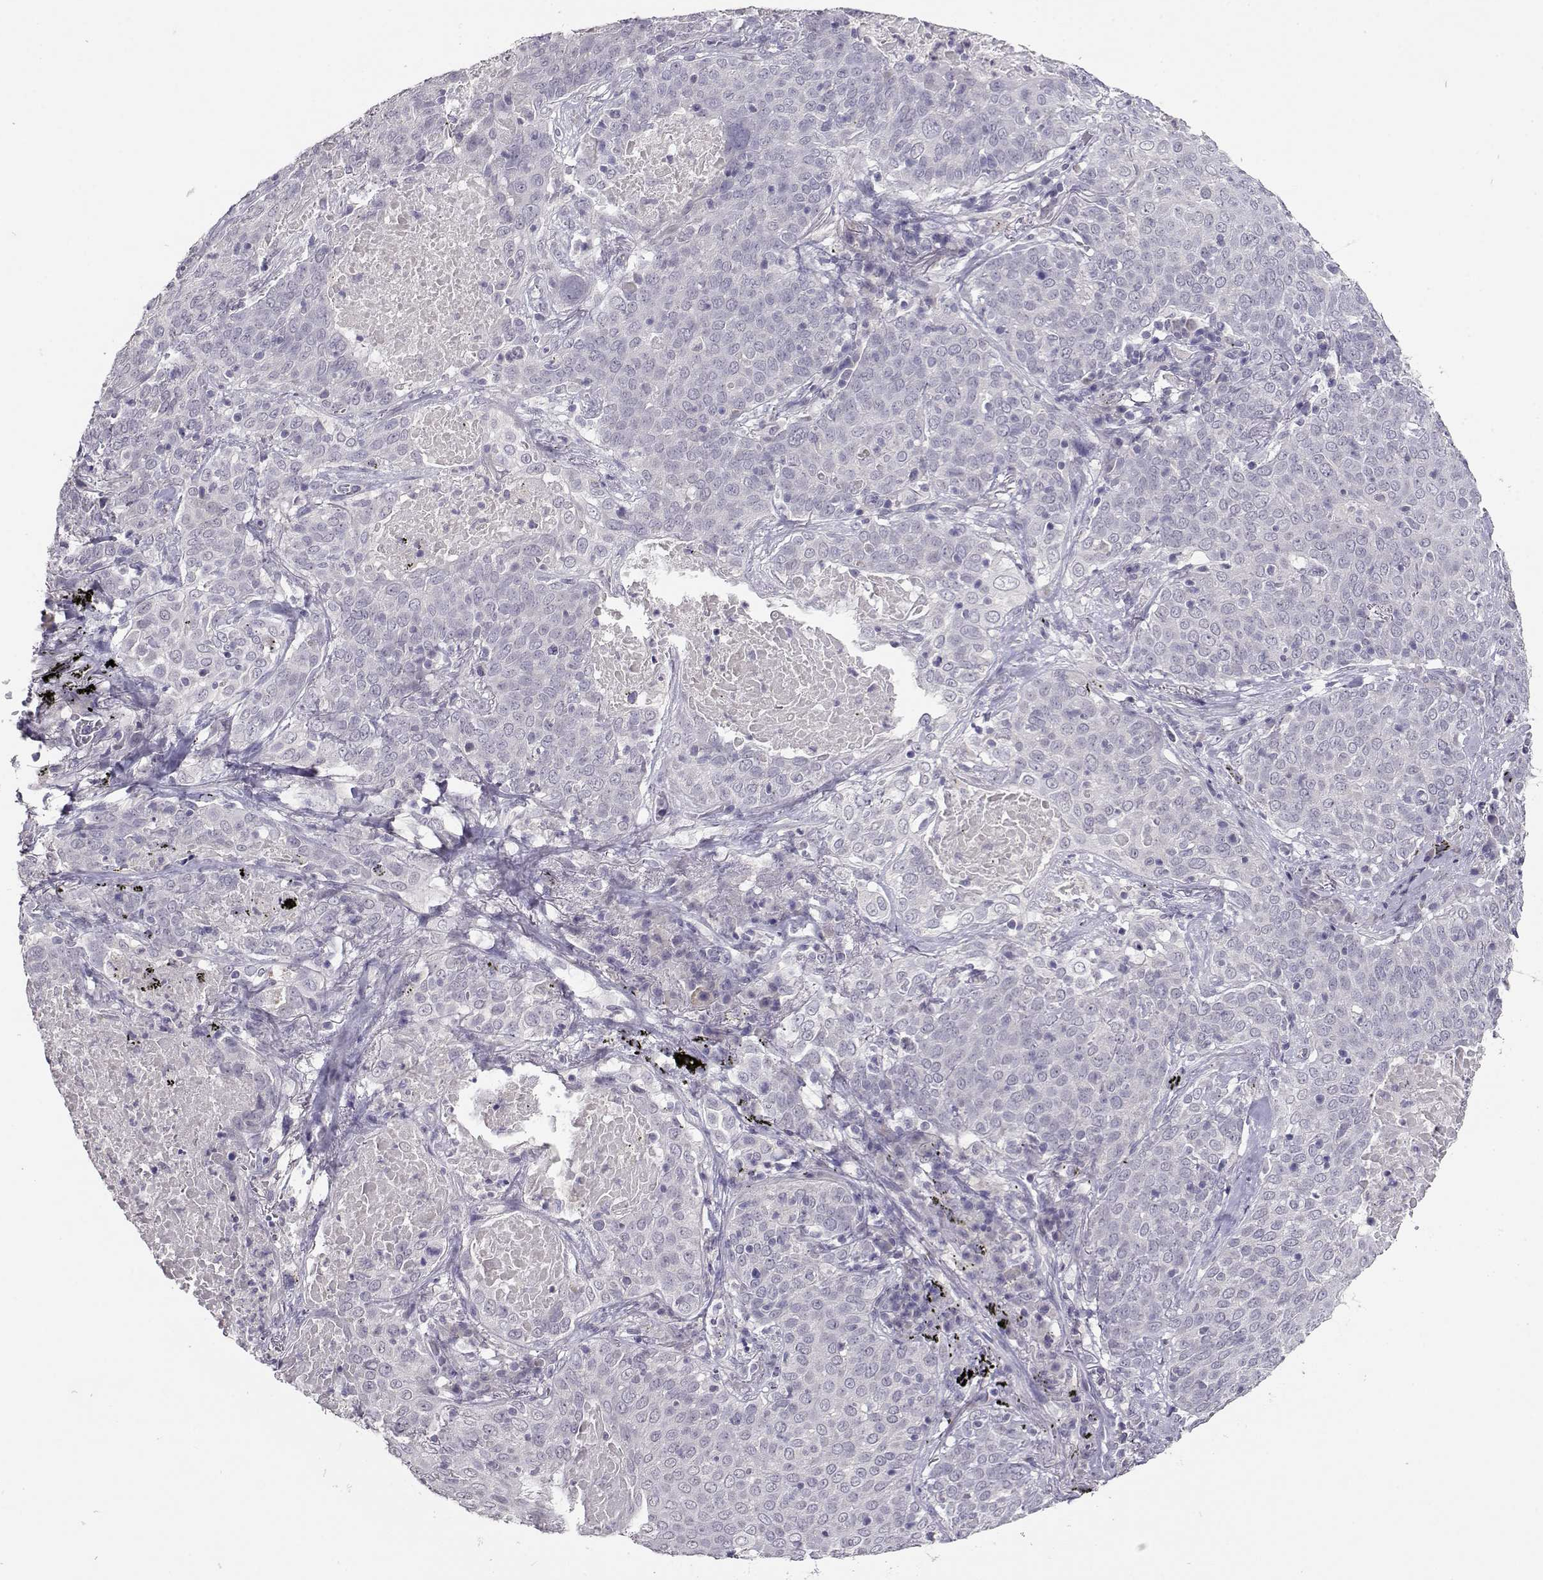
{"staining": {"intensity": "negative", "quantity": "none", "location": "none"}, "tissue": "lung cancer", "cell_type": "Tumor cells", "image_type": "cancer", "snomed": [{"axis": "morphology", "description": "Squamous cell carcinoma, NOS"}, {"axis": "topography", "description": "Lung"}], "caption": "Image shows no protein staining in tumor cells of lung cancer (squamous cell carcinoma) tissue.", "gene": "RHOXF2", "patient": {"sex": "male", "age": 82}}